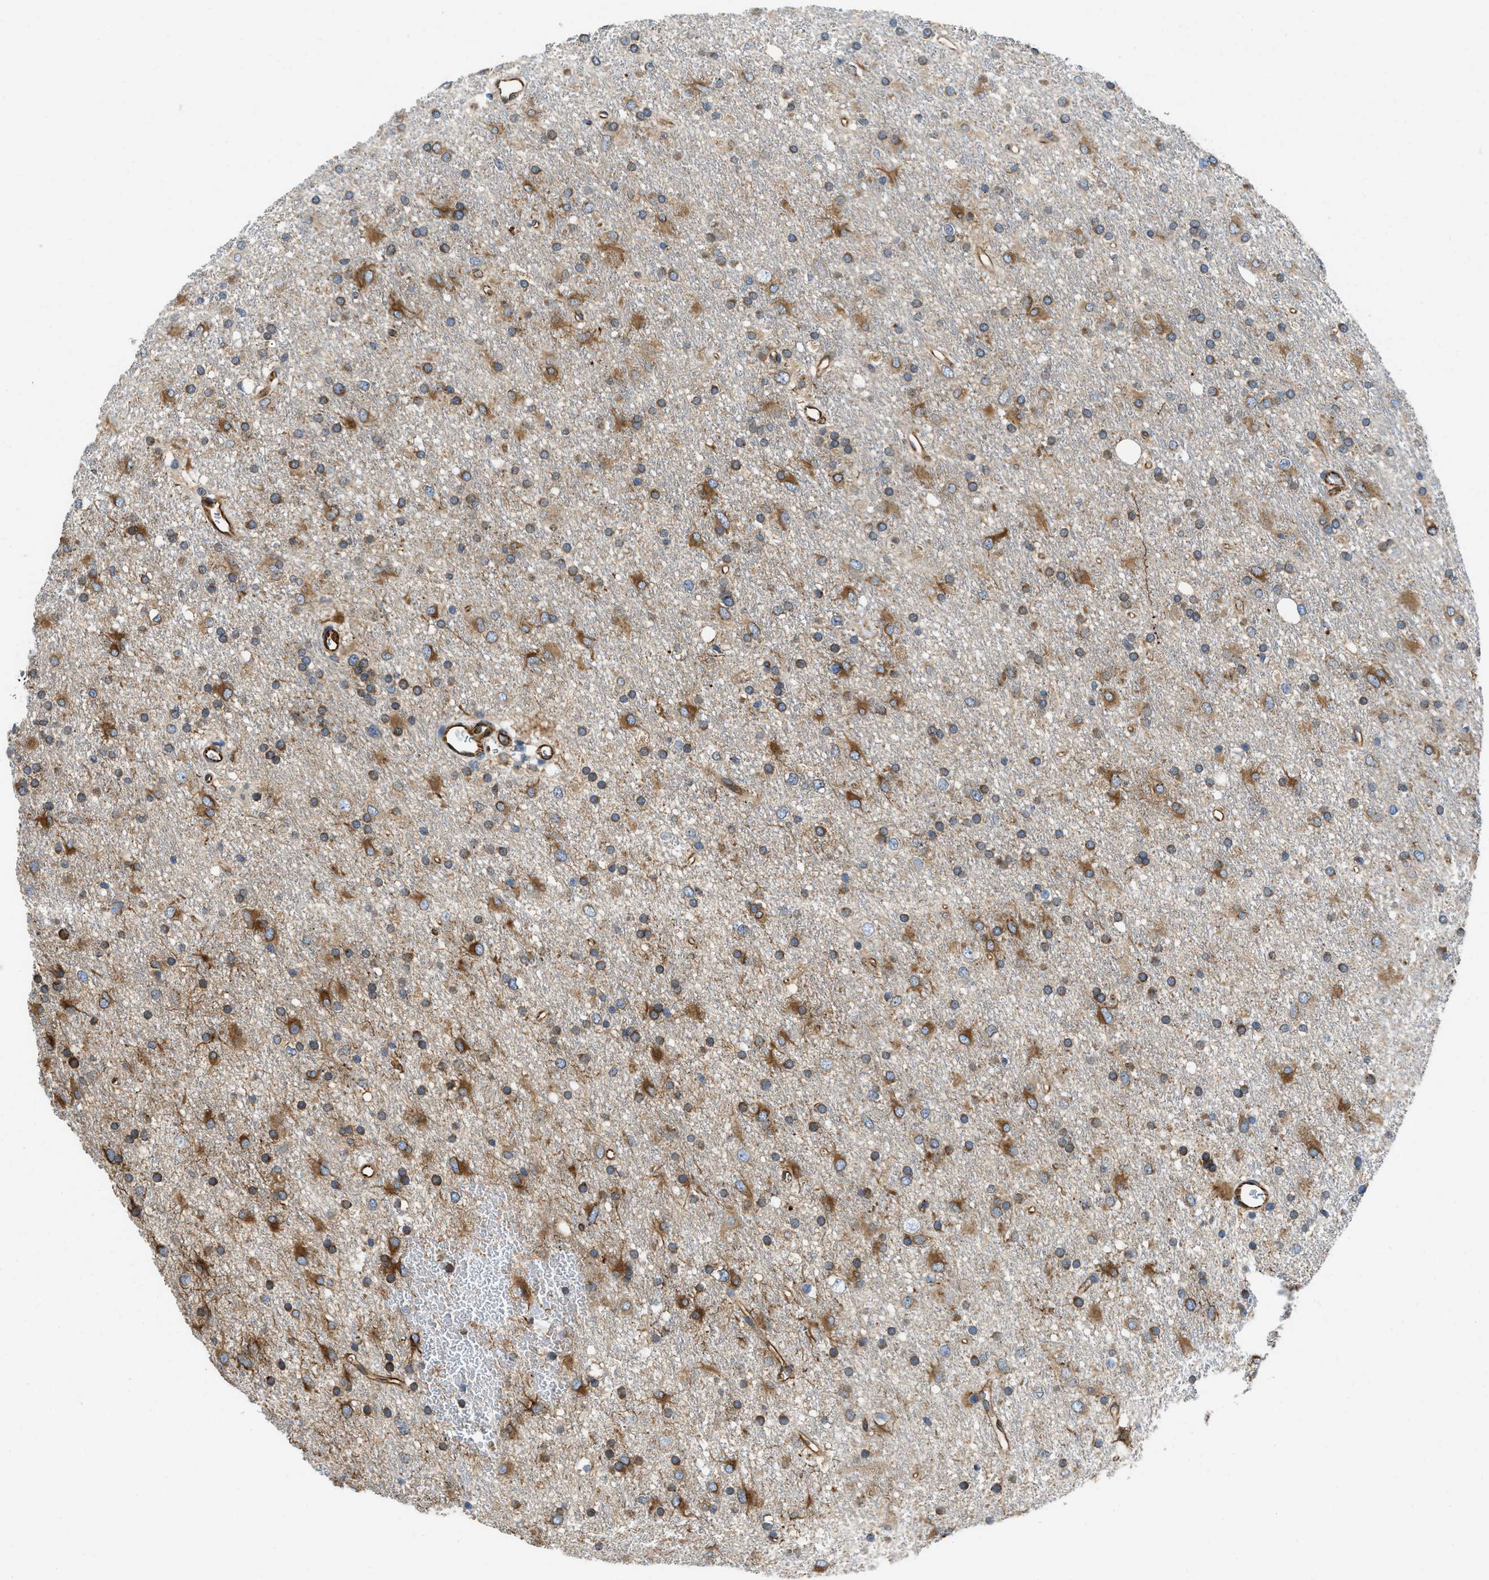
{"staining": {"intensity": "strong", "quantity": "25%-75%", "location": "cytoplasmic/membranous"}, "tissue": "glioma", "cell_type": "Tumor cells", "image_type": "cancer", "snomed": [{"axis": "morphology", "description": "Glioma, malignant, Low grade"}, {"axis": "topography", "description": "Brain"}], "caption": "Glioma stained with DAB (3,3'-diaminobenzidine) immunohistochemistry (IHC) displays high levels of strong cytoplasmic/membranous expression in about 25%-75% of tumor cells.", "gene": "HSD17B12", "patient": {"sex": "male", "age": 77}}